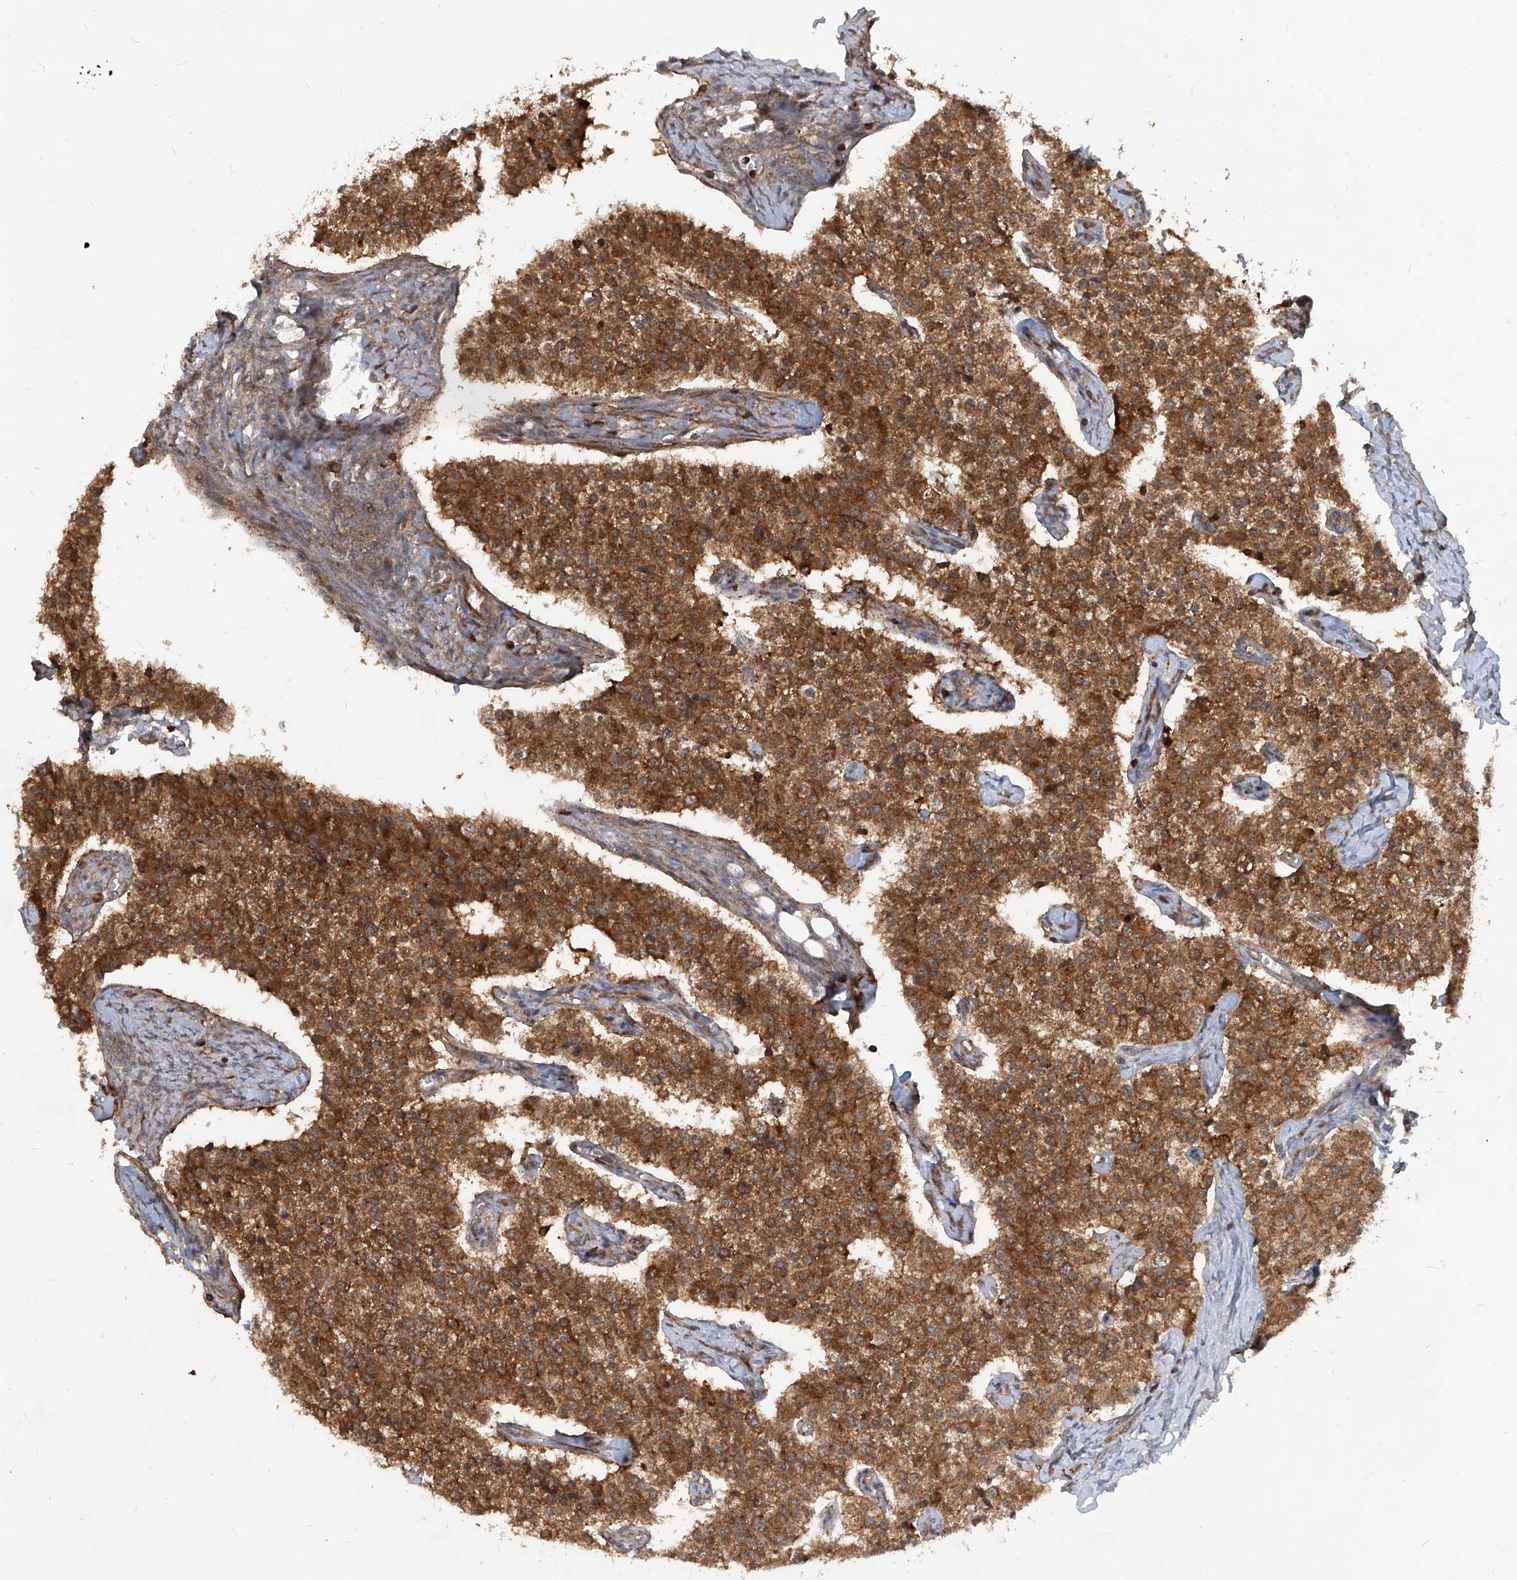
{"staining": {"intensity": "strong", "quantity": ">75%", "location": "cytoplasmic/membranous"}, "tissue": "carcinoid", "cell_type": "Tumor cells", "image_type": "cancer", "snomed": [{"axis": "morphology", "description": "Carcinoid, malignant, NOS"}, {"axis": "topography", "description": "Colon"}], "caption": "Tumor cells exhibit high levels of strong cytoplasmic/membranous expression in approximately >75% of cells in human carcinoid. (DAB (3,3'-diaminobenzidine) IHC, brown staining for protein, blue staining for nuclei).", "gene": "MAGED2", "patient": {"sex": "female", "age": 52}}